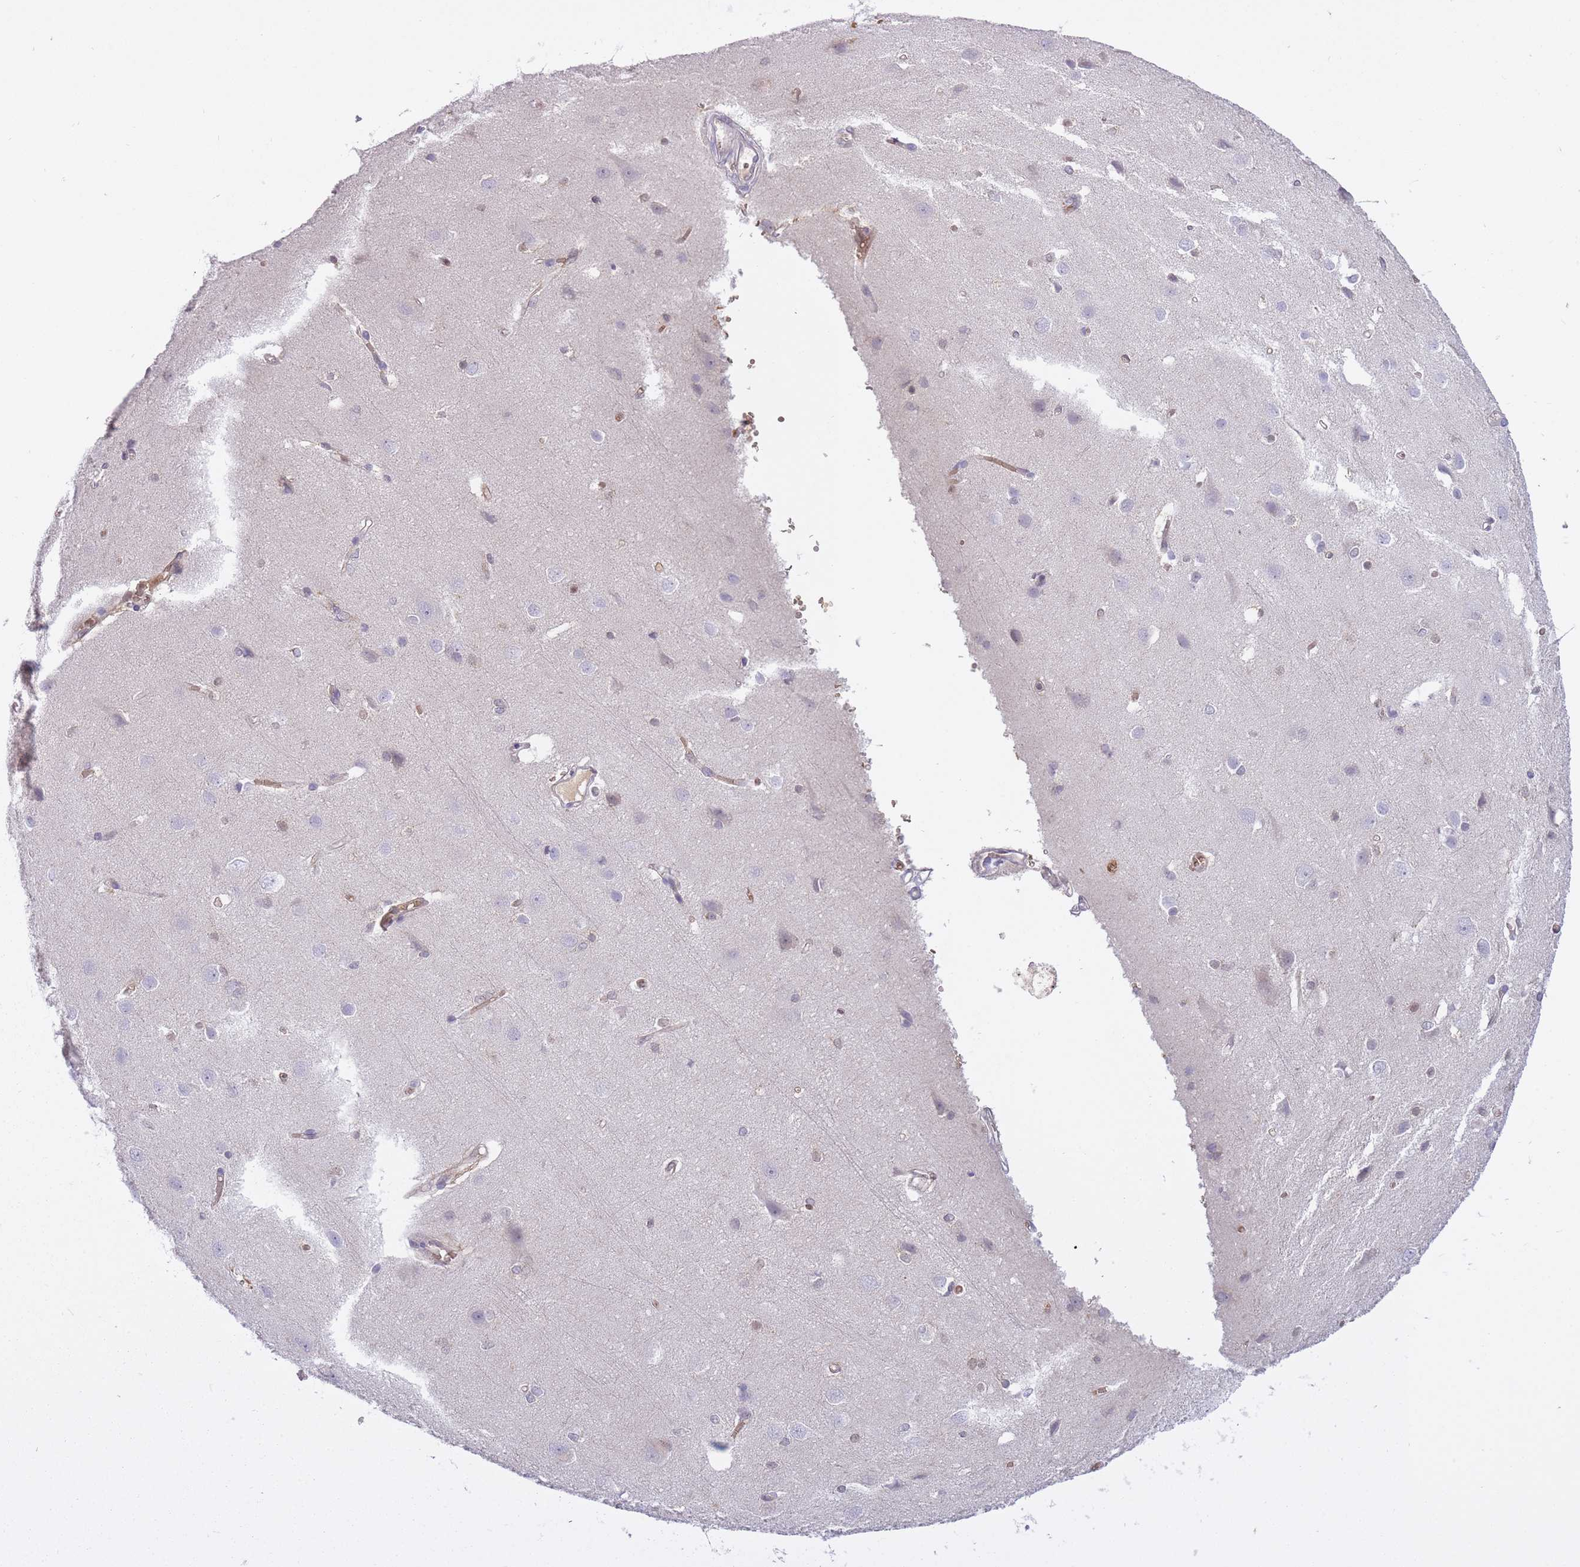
{"staining": {"intensity": "moderate", "quantity": "<25%", "location": "cytoplasmic/membranous"}, "tissue": "cerebral cortex", "cell_type": "Endothelial cells", "image_type": "normal", "snomed": [{"axis": "morphology", "description": "Normal tissue, NOS"}, {"axis": "topography", "description": "Cerebral cortex"}], "caption": "Endothelial cells display low levels of moderate cytoplasmic/membranous positivity in about <25% of cells in normal cerebral cortex. (brown staining indicates protein expression, while blue staining denotes nuclei).", "gene": "CXorf38", "patient": {"sex": "male", "age": 37}}